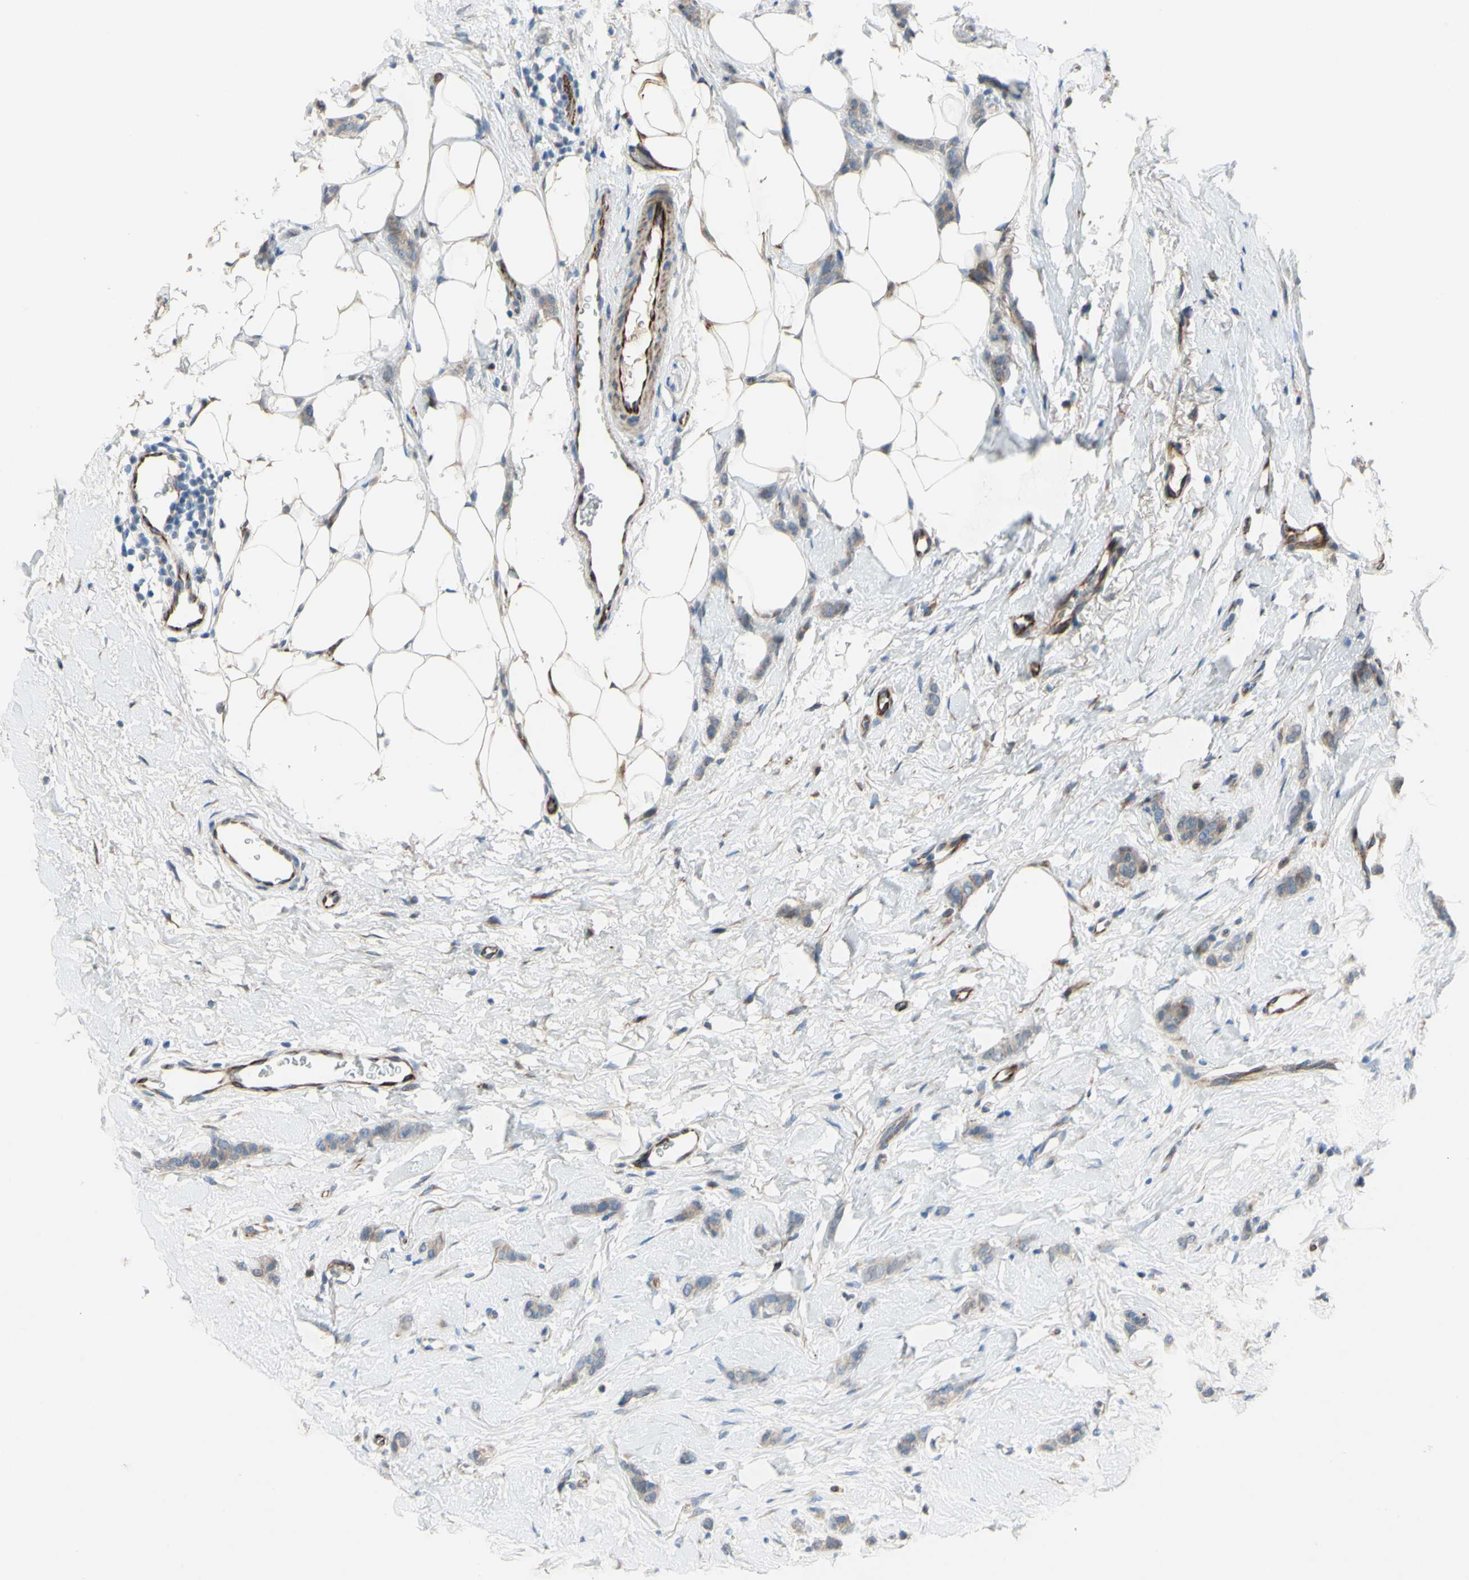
{"staining": {"intensity": "weak", "quantity": ">75%", "location": "cytoplasmic/membranous"}, "tissue": "breast cancer", "cell_type": "Tumor cells", "image_type": "cancer", "snomed": [{"axis": "morphology", "description": "Lobular carcinoma"}, {"axis": "topography", "description": "Skin"}, {"axis": "topography", "description": "Breast"}], "caption": "Breast cancer (lobular carcinoma) stained with a brown dye demonstrates weak cytoplasmic/membranous positive expression in about >75% of tumor cells.", "gene": "CDCP1", "patient": {"sex": "female", "age": 46}}